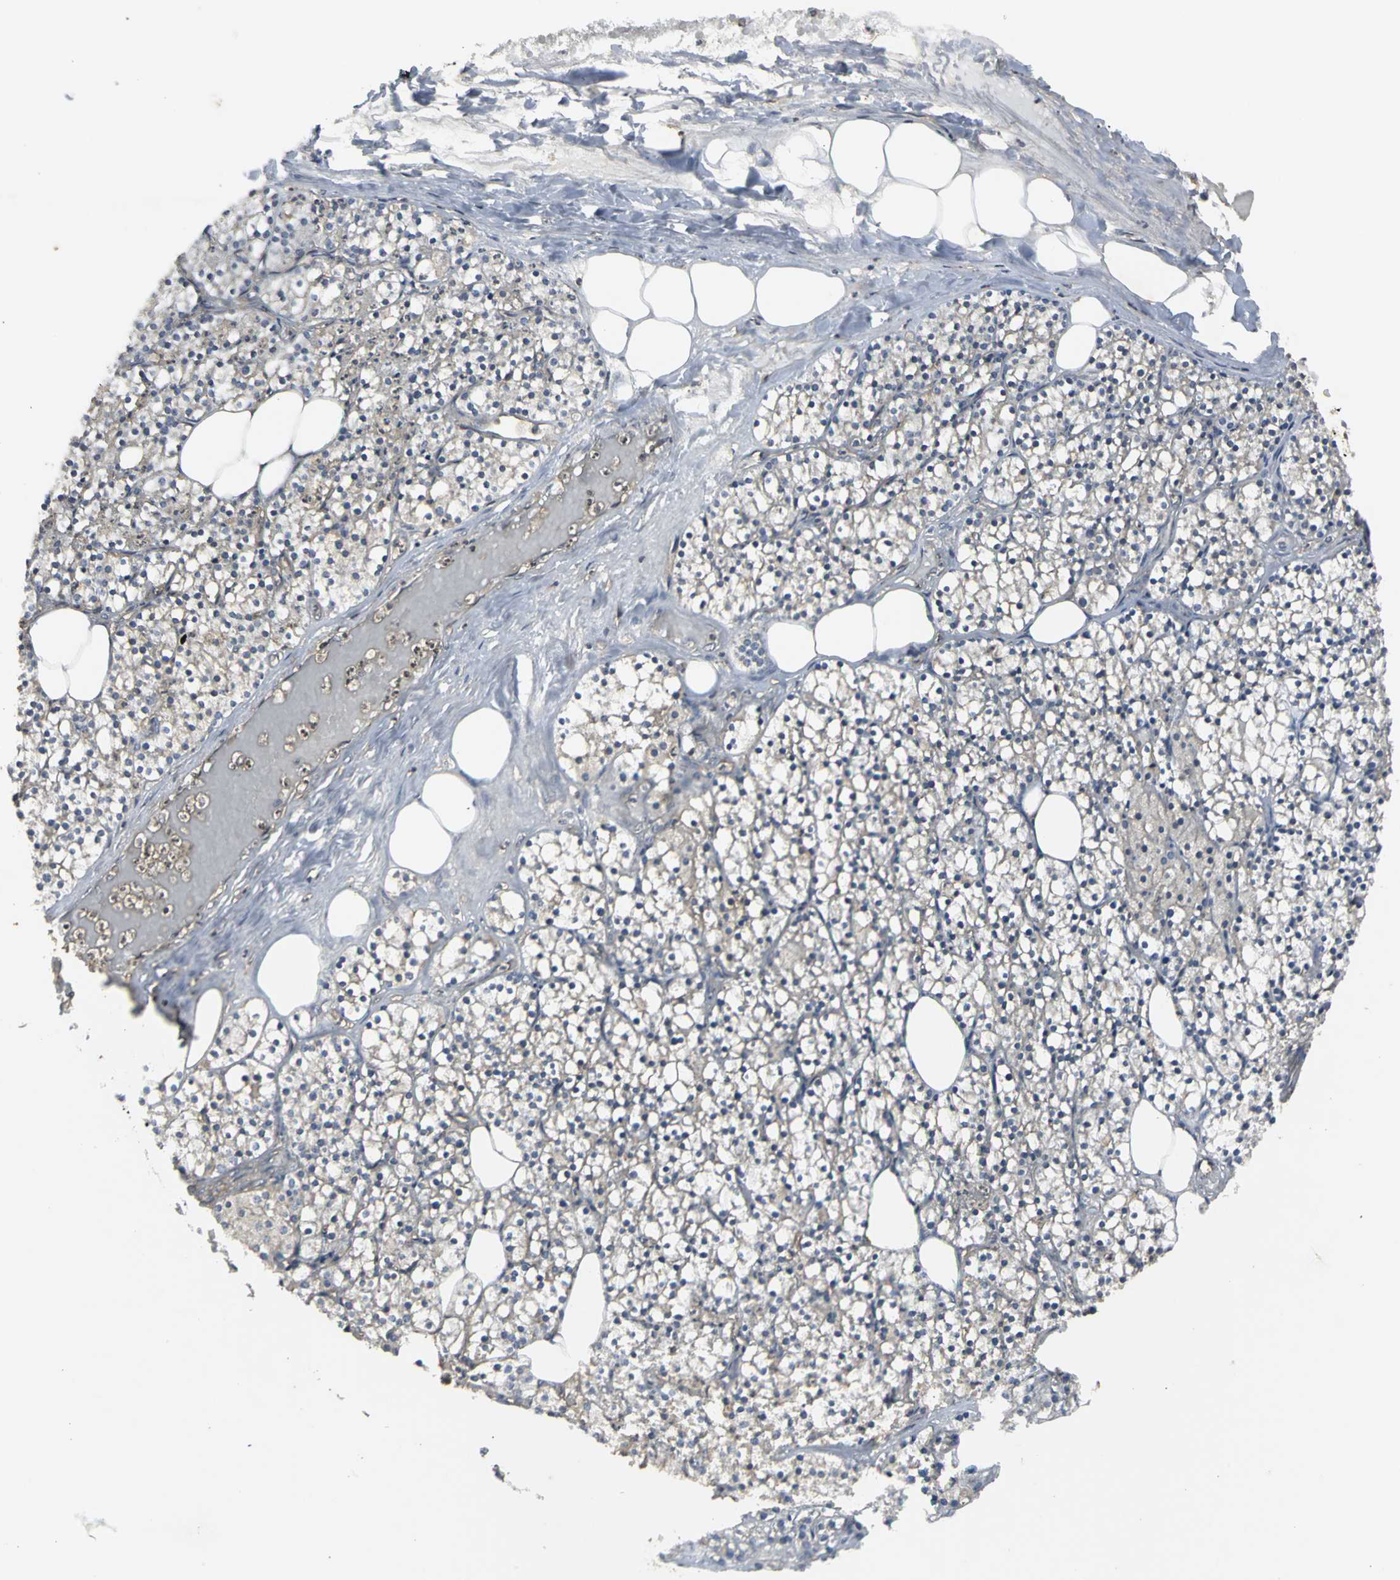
{"staining": {"intensity": "moderate", "quantity": ">75%", "location": "cytoplasmic/membranous"}, "tissue": "parathyroid gland", "cell_type": "Glandular cells", "image_type": "normal", "snomed": [{"axis": "morphology", "description": "Normal tissue, NOS"}, {"axis": "topography", "description": "Parathyroid gland"}], "caption": "Moderate cytoplasmic/membranous protein expression is identified in about >75% of glandular cells in parathyroid gland. Nuclei are stained in blue.", "gene": "AHR", "patient": {"sex": "female", "age": 63}}